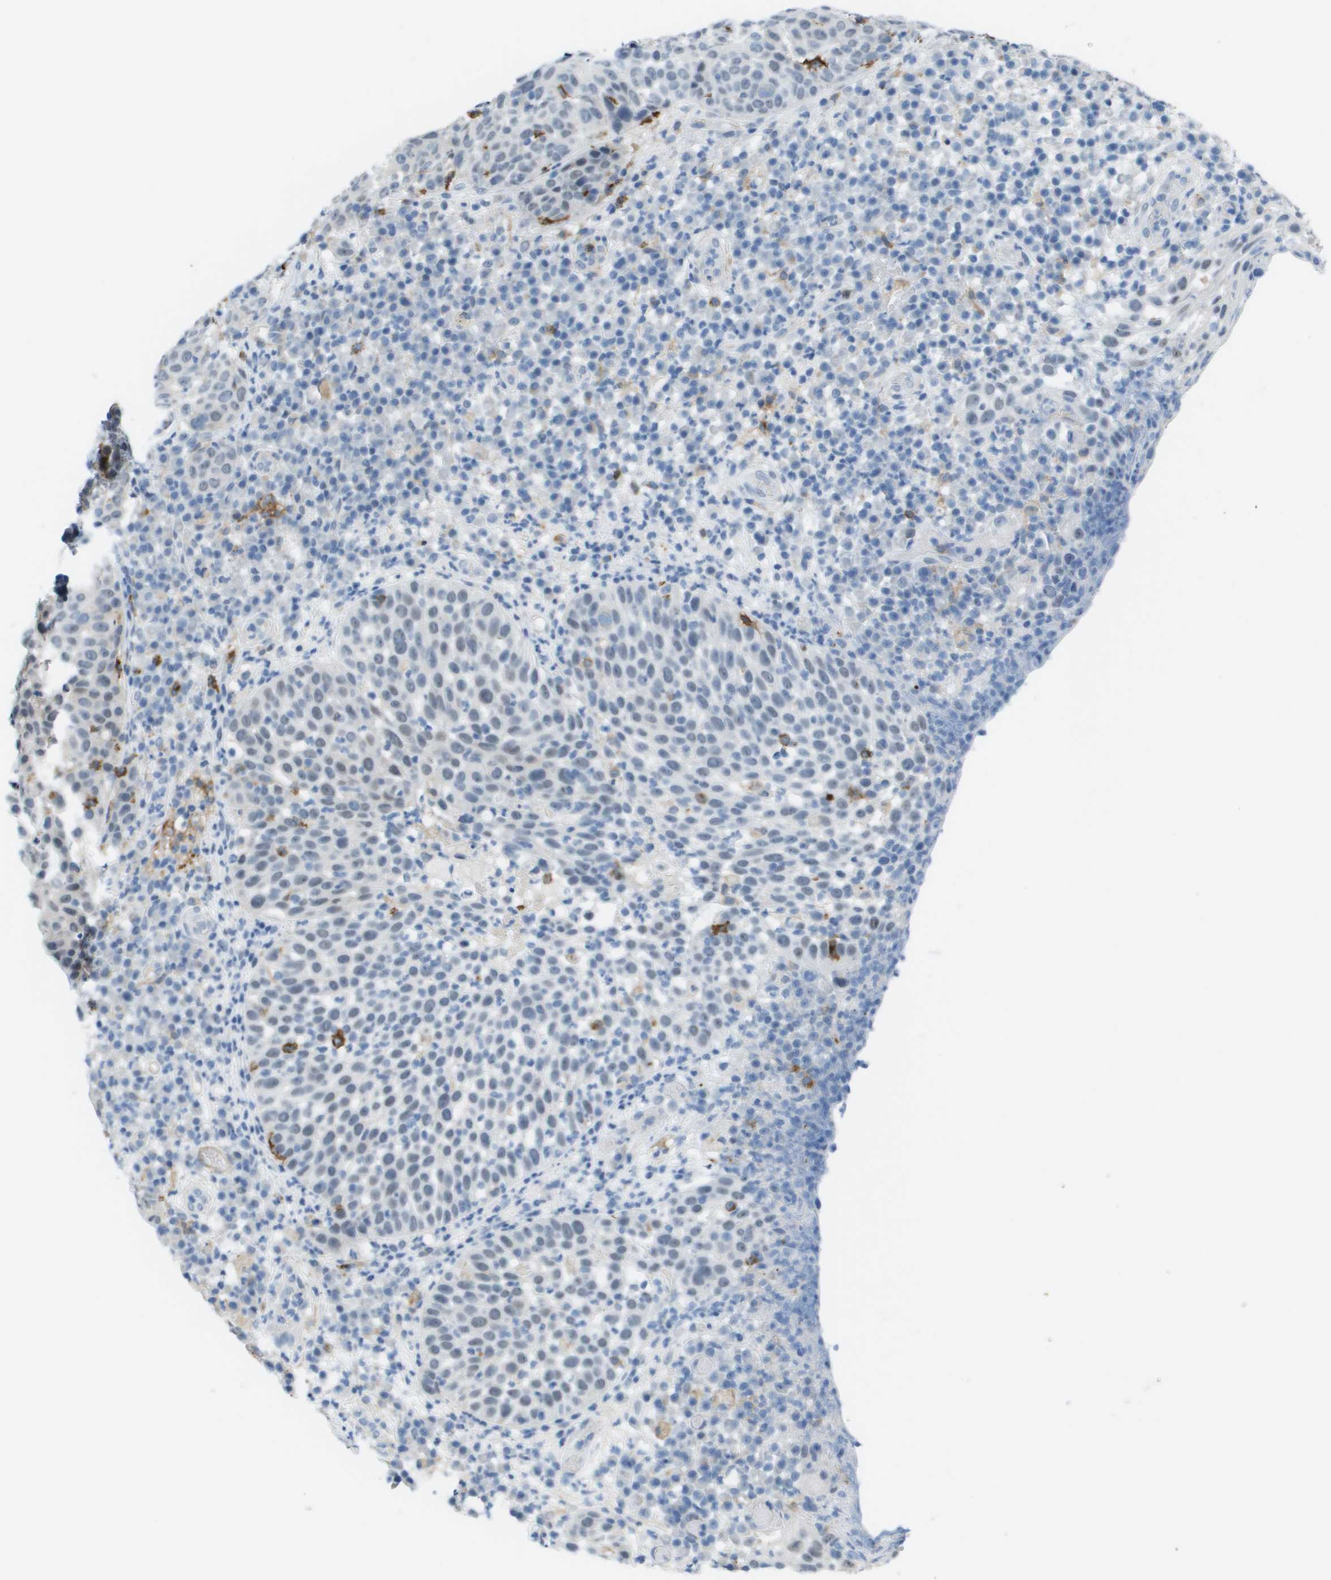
{"staining": {"intensity": "negative", "quantity": "none", "location": "none"}, "tissue": "skin cancer", "cell_type": "Tumor cells", "image_type": "cancer", "snomed": [{"axis": "morphology", "description": "Squamous cell carcinoma in situ, NOS"}, {"axis": "morphology", "description": "Squamous cell carcinoma, NOS"}, {"axis": "topography", "description": "Skin"}], "caption": "This photomicrograph is of skin cancer (squamous cell carcinoma) stained with IHC to label a protein in brown with the nuclei are counter-stained blue. There is no positivity in tumor cells.", "gene": "ZBTB43", "patient": {"sex": "male", "age": 93}}